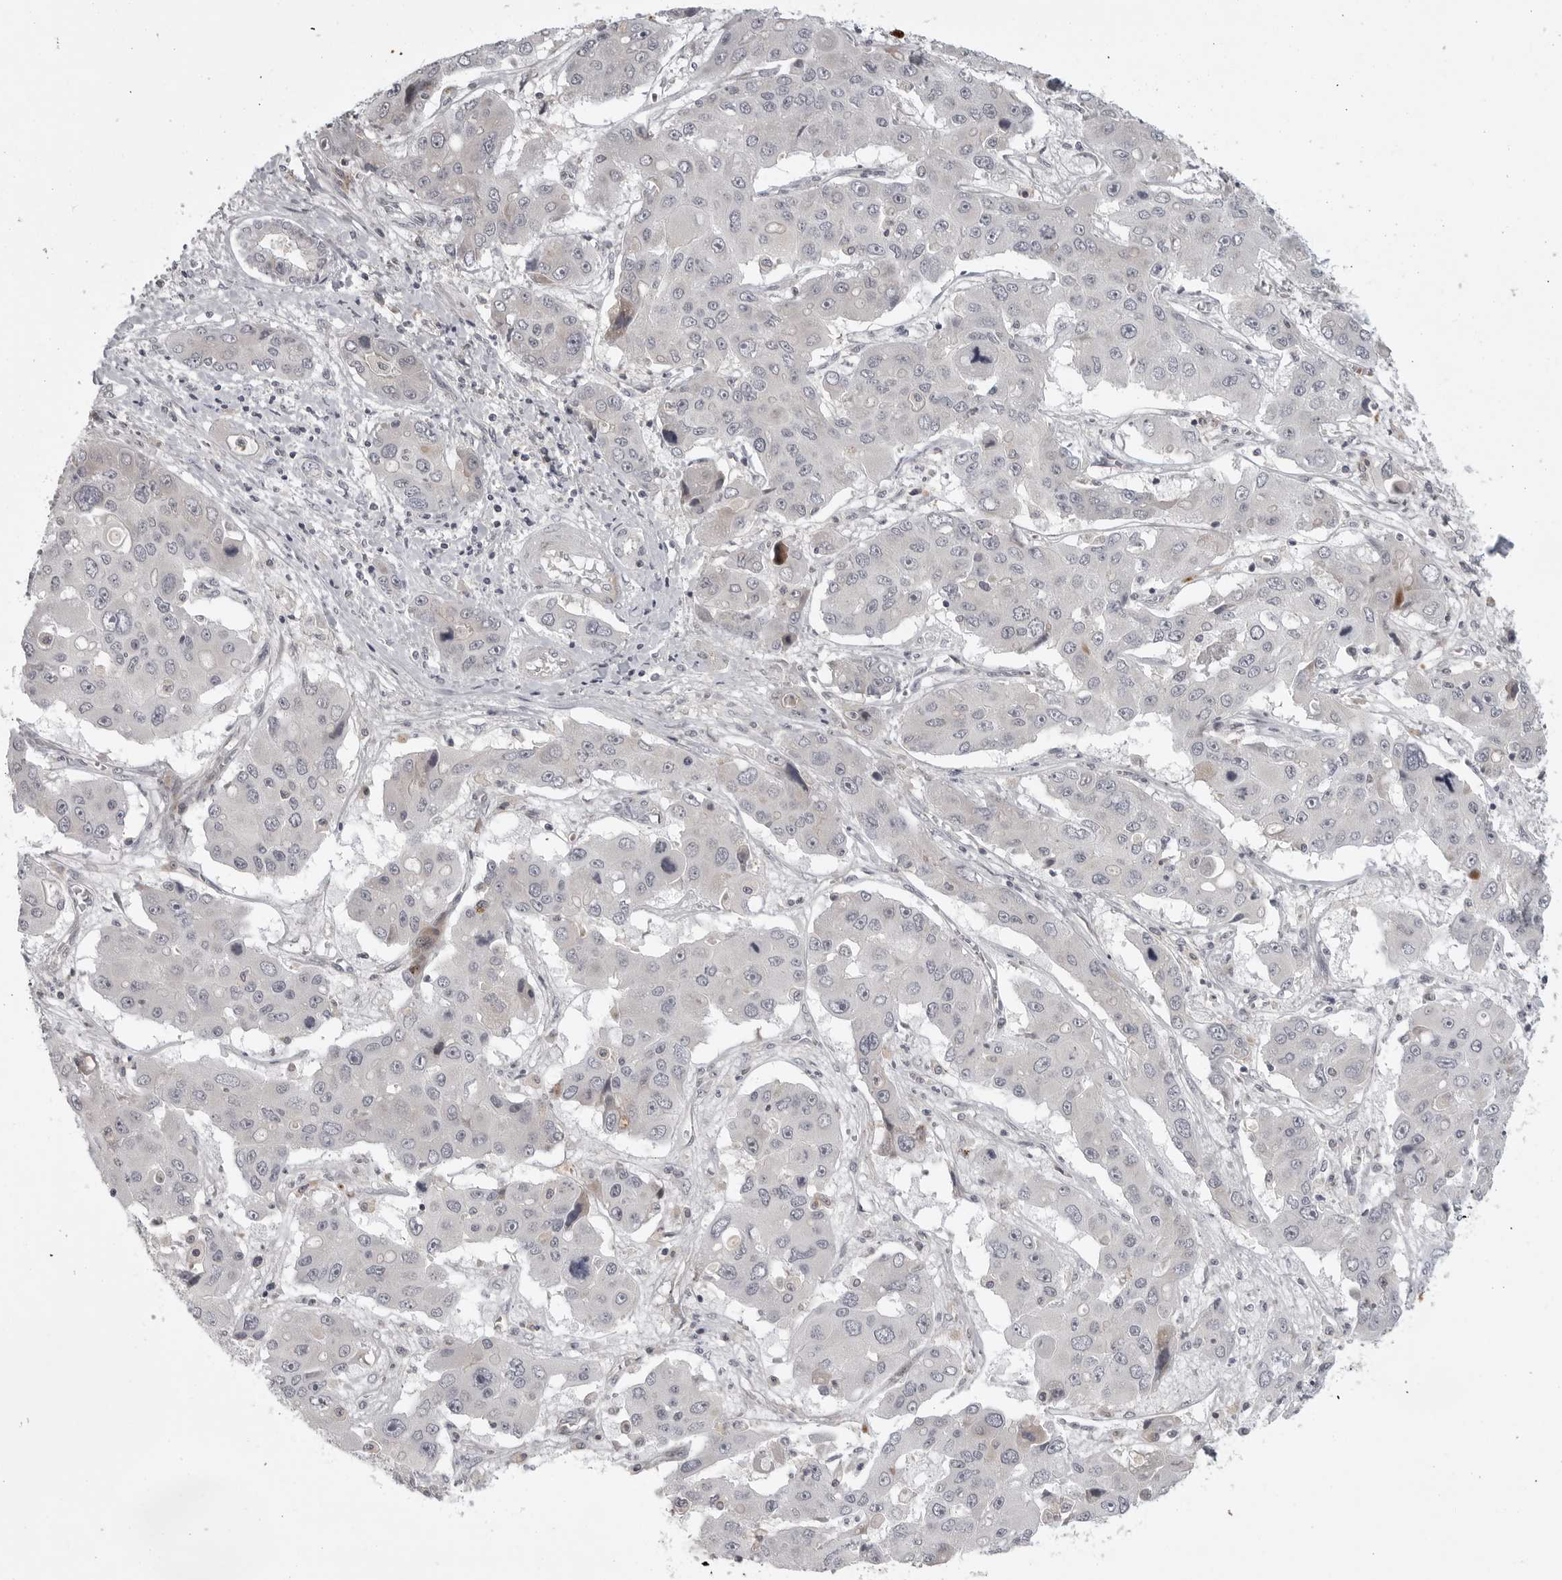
{"staining": {"intensity": "negative", "quantity": "none", "location": "none"}, "tissue": "liver cancer", "cell_type": "Tumor cells", "image_type": "cancer", "snomed": [{"axis": "morphology", "description": "Cholangiocarcinoma"}, {"axis": "topography", "description": "Liver"}], "caption": "Protein analysis of liver cancer (cholangiocarcinoma) exhibits no significant staining in tumor cells. The staining was performed using DAB to visualize the protein expression in brown, while the nuclei were stained in blue with hematoxylin (Magnification: 20x).", "gene": "CD300LD", "patient": {"sex": "male", "age": 67}}